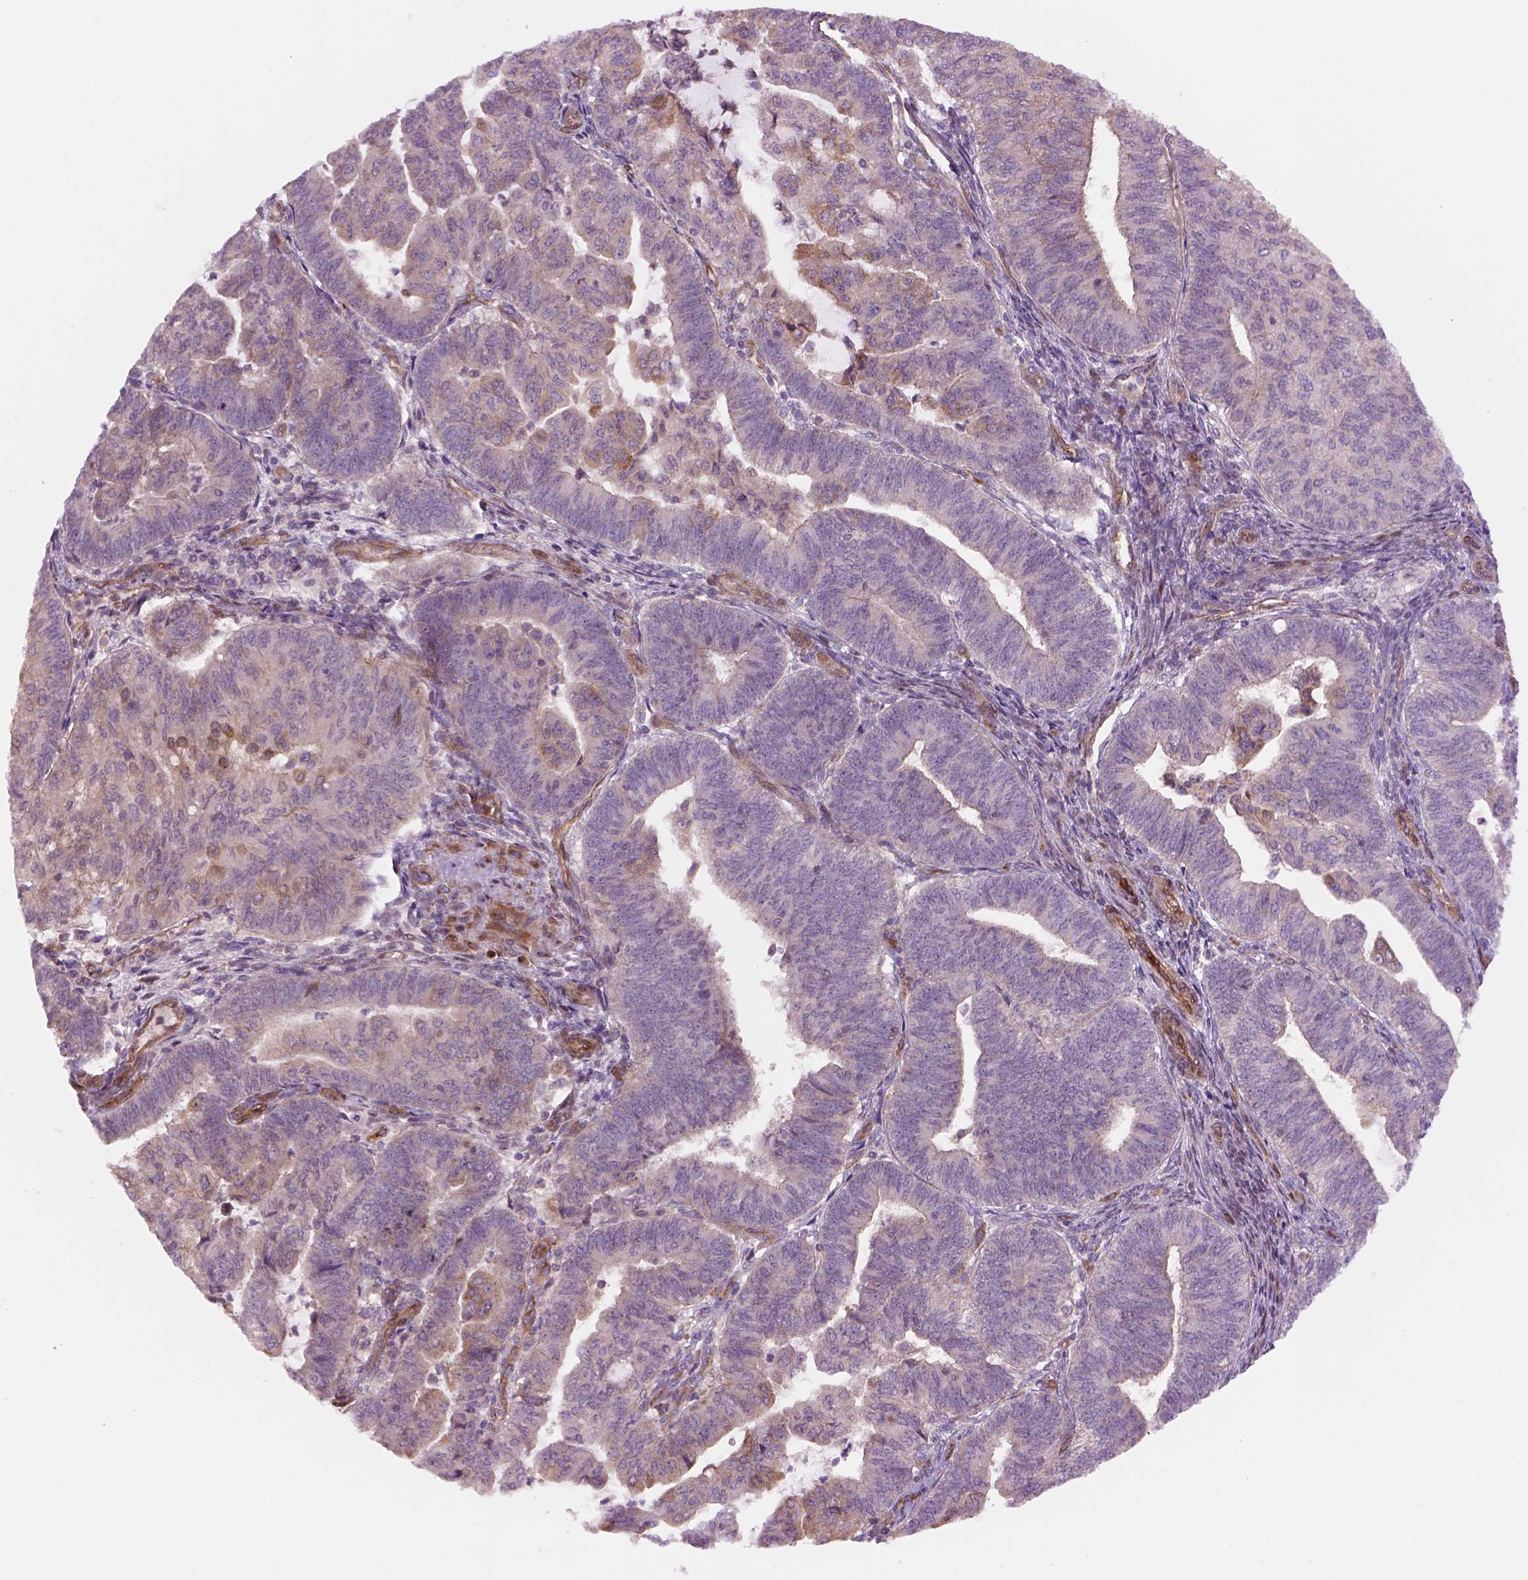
{"staining": {"intensity": "negative", "quantity": "none", "location": "none"}, "tissue": "endometrial cancer", "cell_type": "Tumor cells", "image_type": "cancer", "snomed": [{"axis": "morphology", "description": "Adenocarcinoma, NOS"}, {"axis": "topography", "description": "Endometrium"}], "caption": "High power microscopy histopathology image of an immunohistochemistry (IHC) photomicrograph of adenocarcinoma (endometrial), revealing no significant staining in tumor cells. (DAB immunohistochemistry, high magnification).", "gene": "VSTM5", "patient": {"sex": "female", "age": 82}}